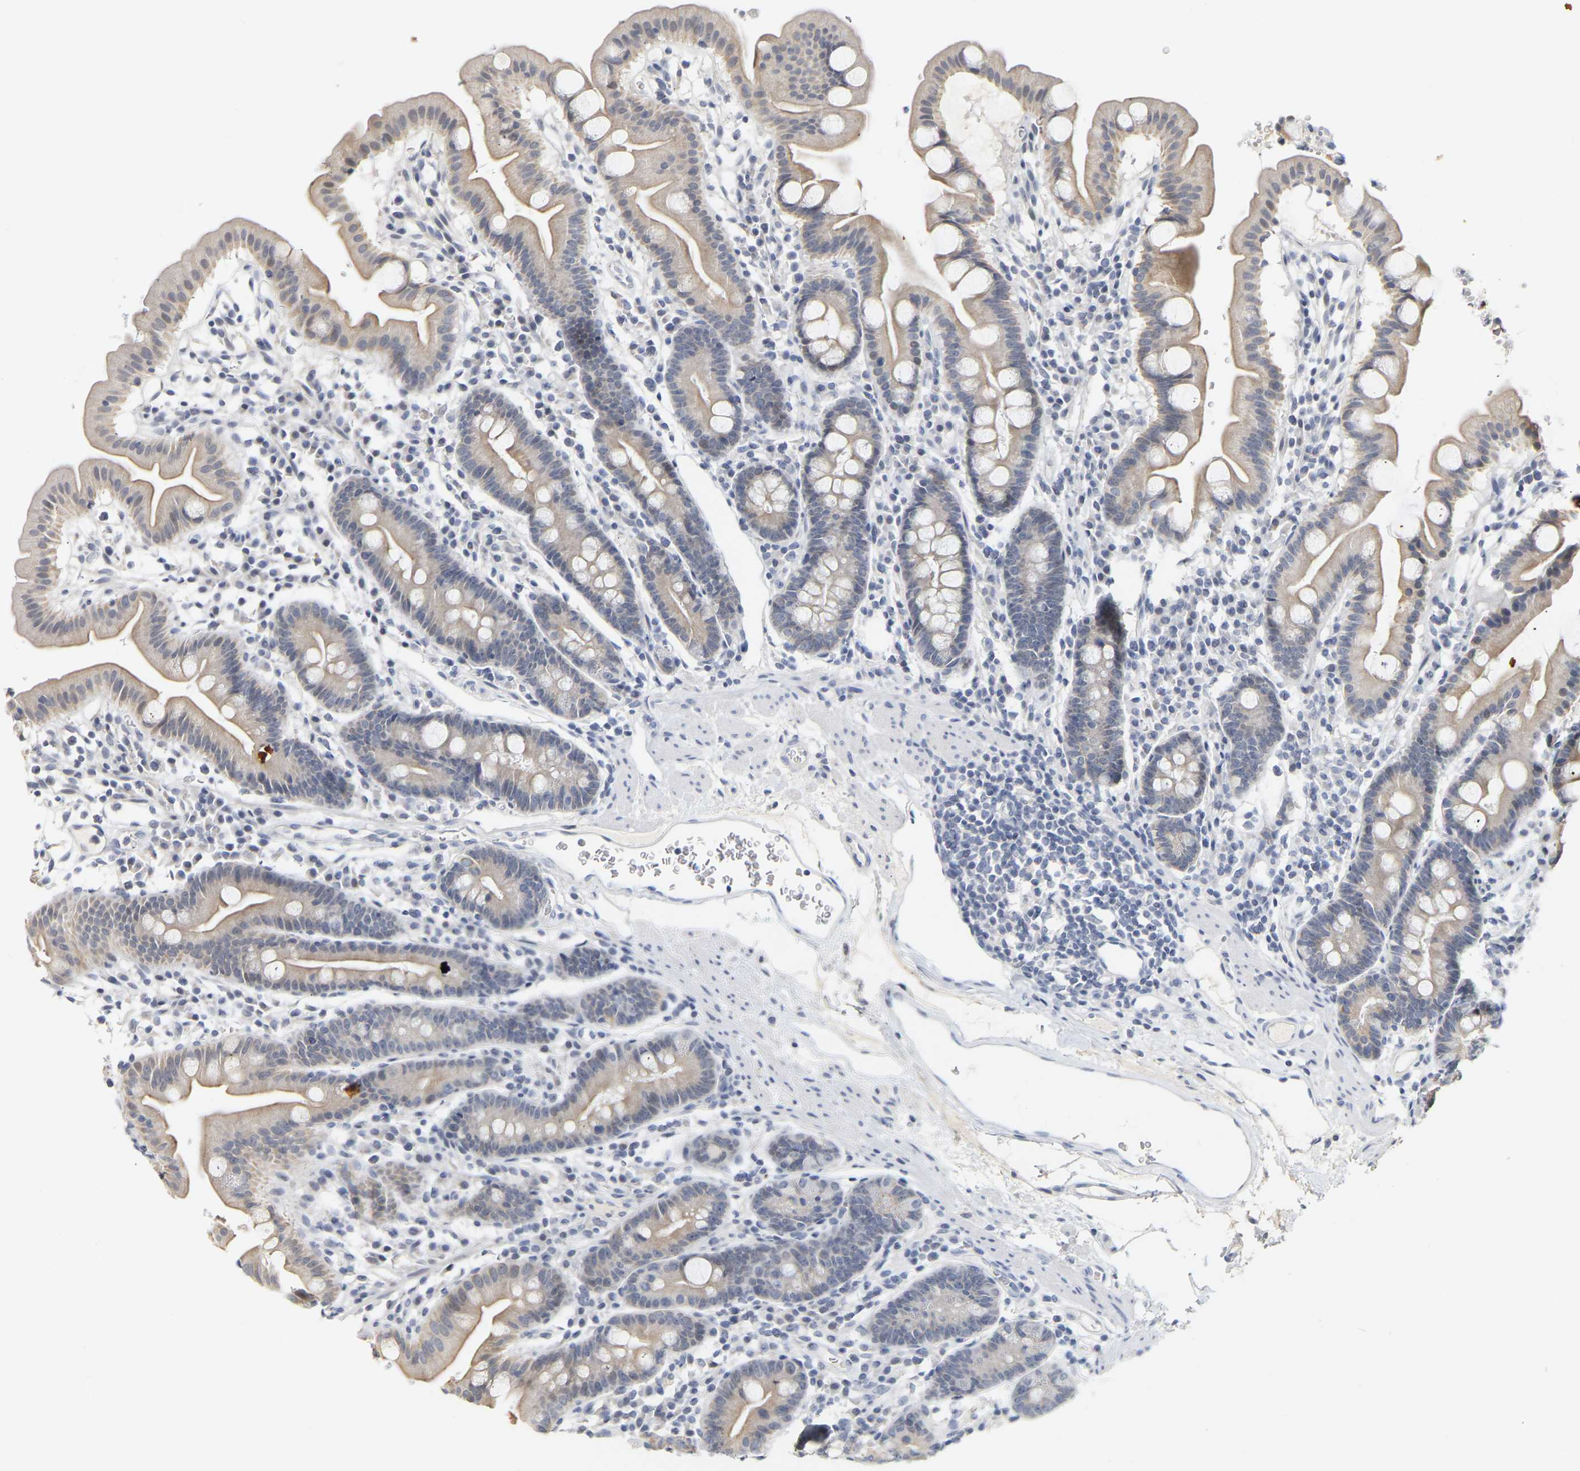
{"staining": {"intensity": "weak", "quantity": "<25%", "location": "cytoplasmic/membranous"}, "tissue": "duodenum", "cell_type": "Glandular cells", "image_type": "normal", "snomed": [{"axis": "morphology", "description": "Normal tissue, NOS"}, {"axis": "topography", "description": "Duodenum"}], "caption": "This is an IHC photomicrograph of normal duodenum. There is no positivity in glandular cells.", "gene": "KRT76", "patient": {"sex": "male", "age": 50}}